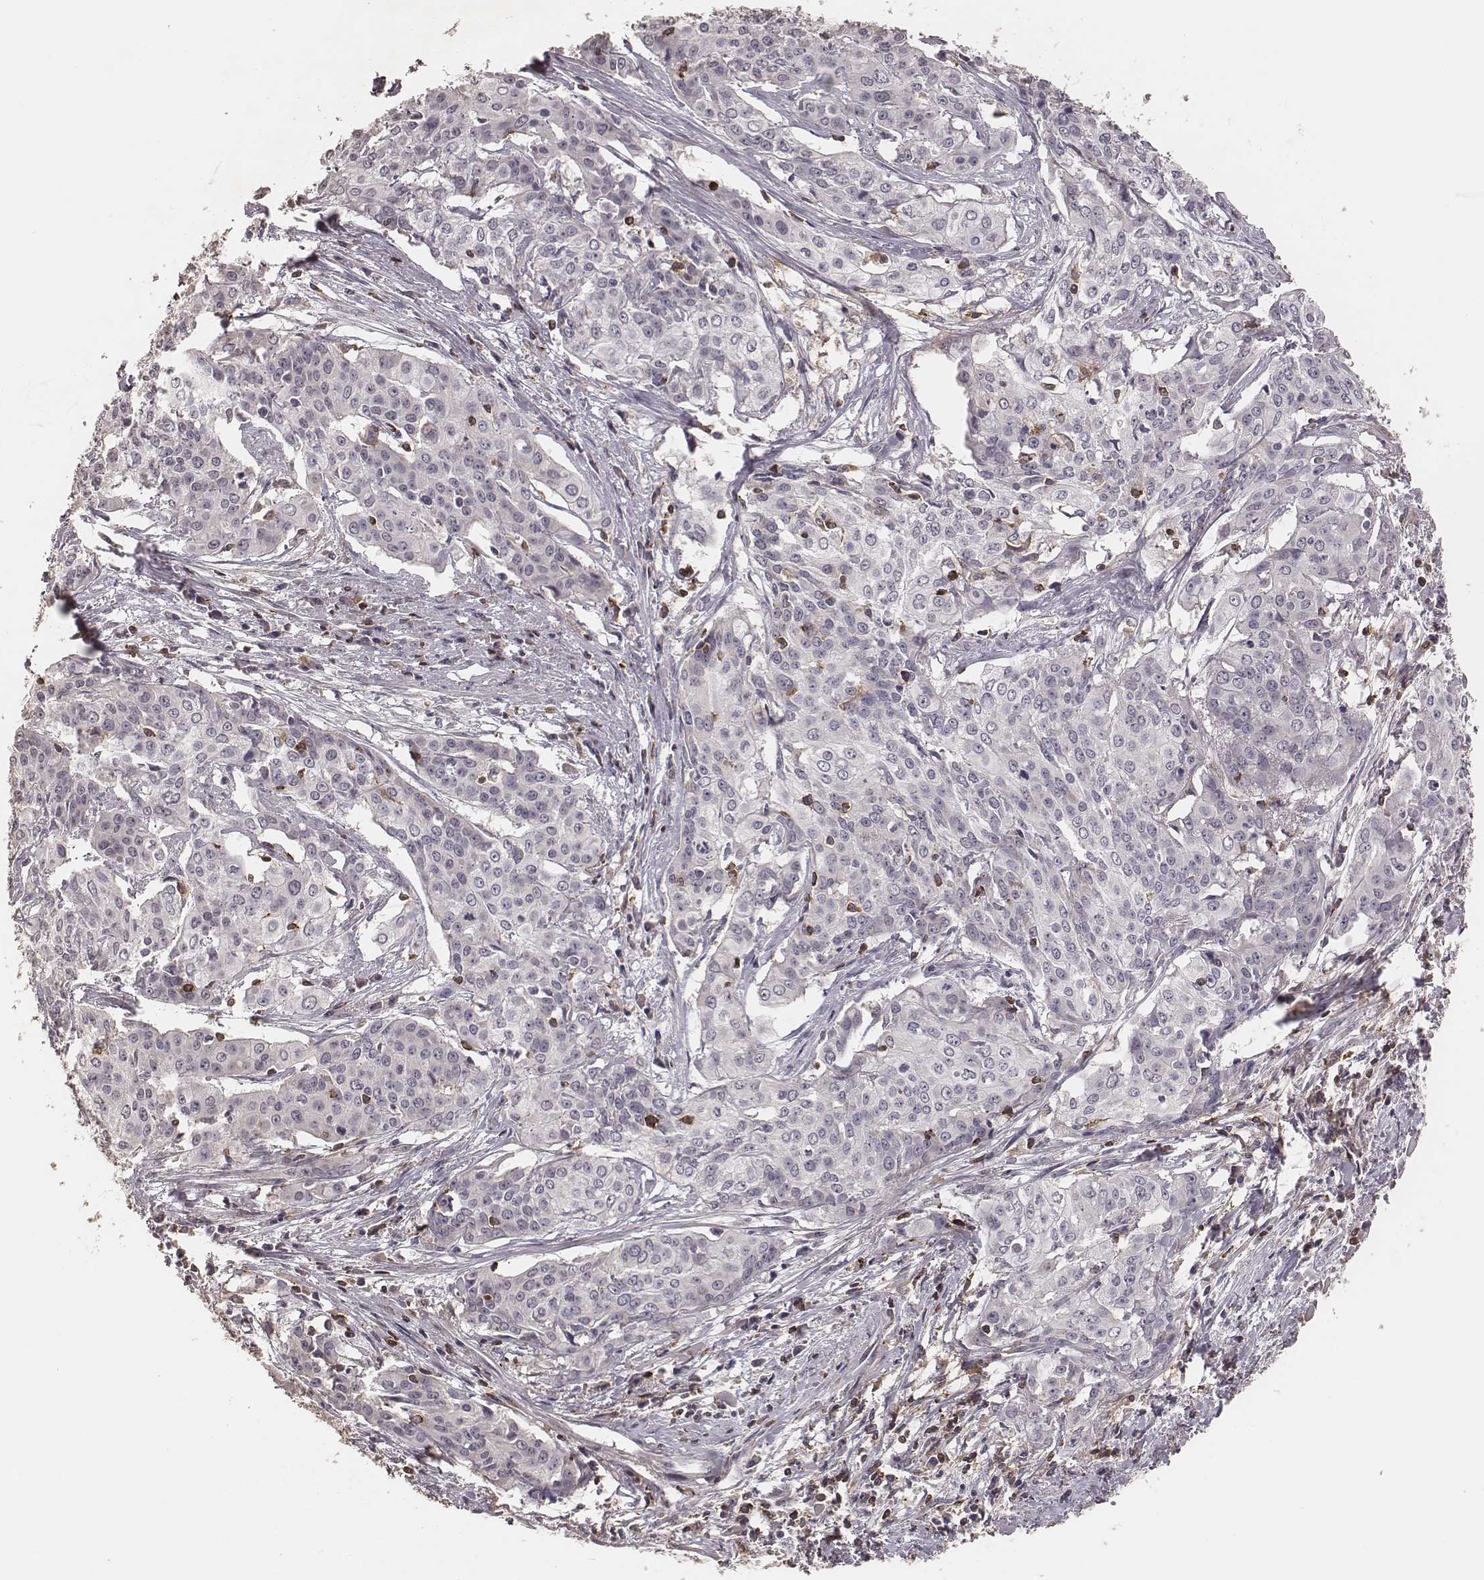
{"staining": {"intensity": "negative", "quantity": "none", "location": "none"}, "tissue": "cervical cancer", "cell_type": "Tumor cells", "image_type": "cancer", "snomed": [{"axis": "morphology", "description": "Squamous cell carcinoma, NOS"}, {"axis": "topography", "description": "Cervix"}], "caption": "The immunohistochemistry (IHC) histopathology image has no significant positivity in tumor cells of squamous cell carcinoma (cervical) tissue.", "gene": "PILRA", "patient": {"sex": "female", "age": 39}}